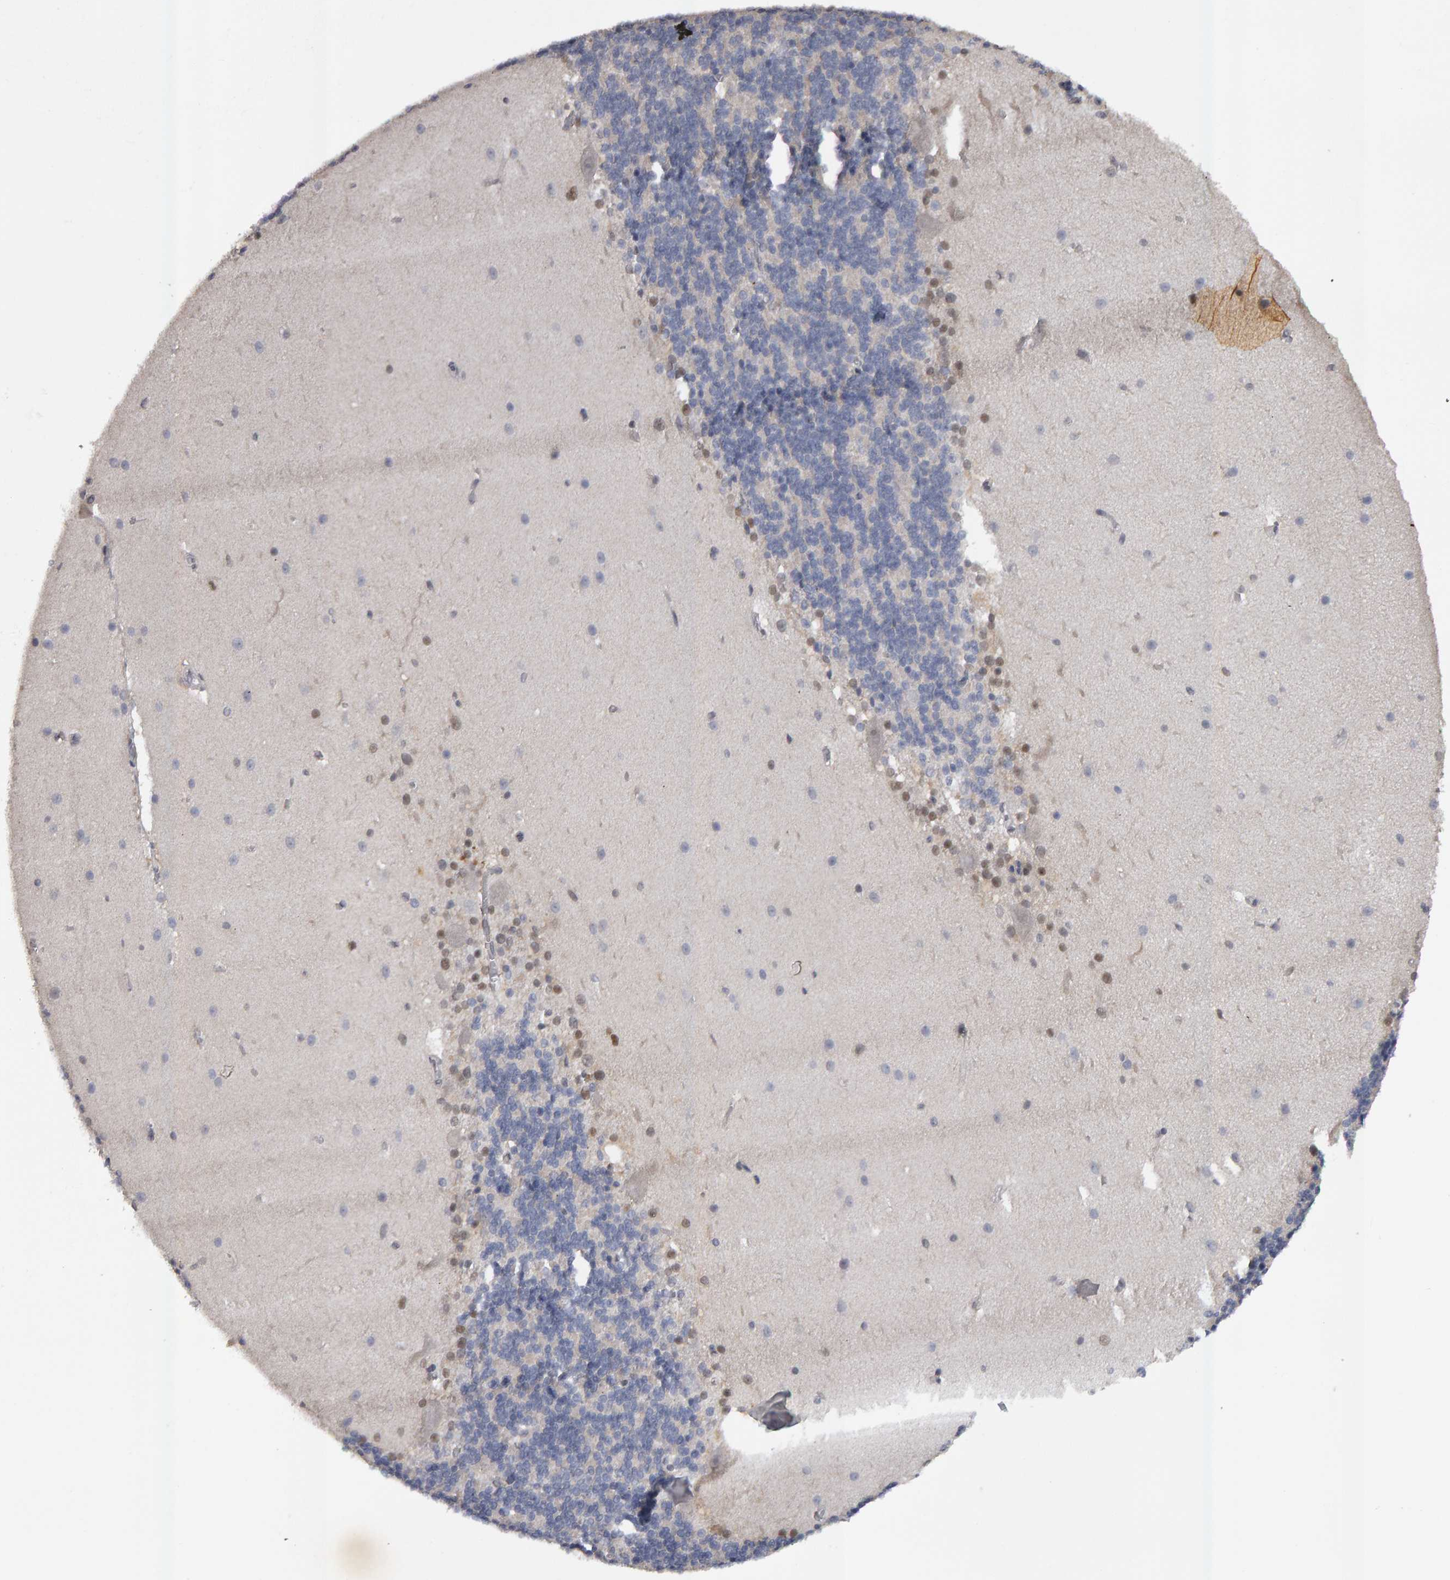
{"staining": {"intensity": "negative", "quantity": "none", "location": "none"}, "tissue": "cerebellum", "cell_type": "Cells in granular layer", "image_type": "normal", "snomed": [{"axis": "morphology", "description": "Normal tissue, NOS"}, {"axis": "topography", "description": "Cerebellum"}], "caption": "Cerebellum was stained to show a protein in brown. There is no significant expression in cells in granular layer. (Stains: DAB (3,3'-diaminobenzidine) IHC with hematoxylin counter stain, Microscopy: brightfield microscopy at high magnification).", "gene": "IPO8", "patient": {"sex": "female", "age": 19}}